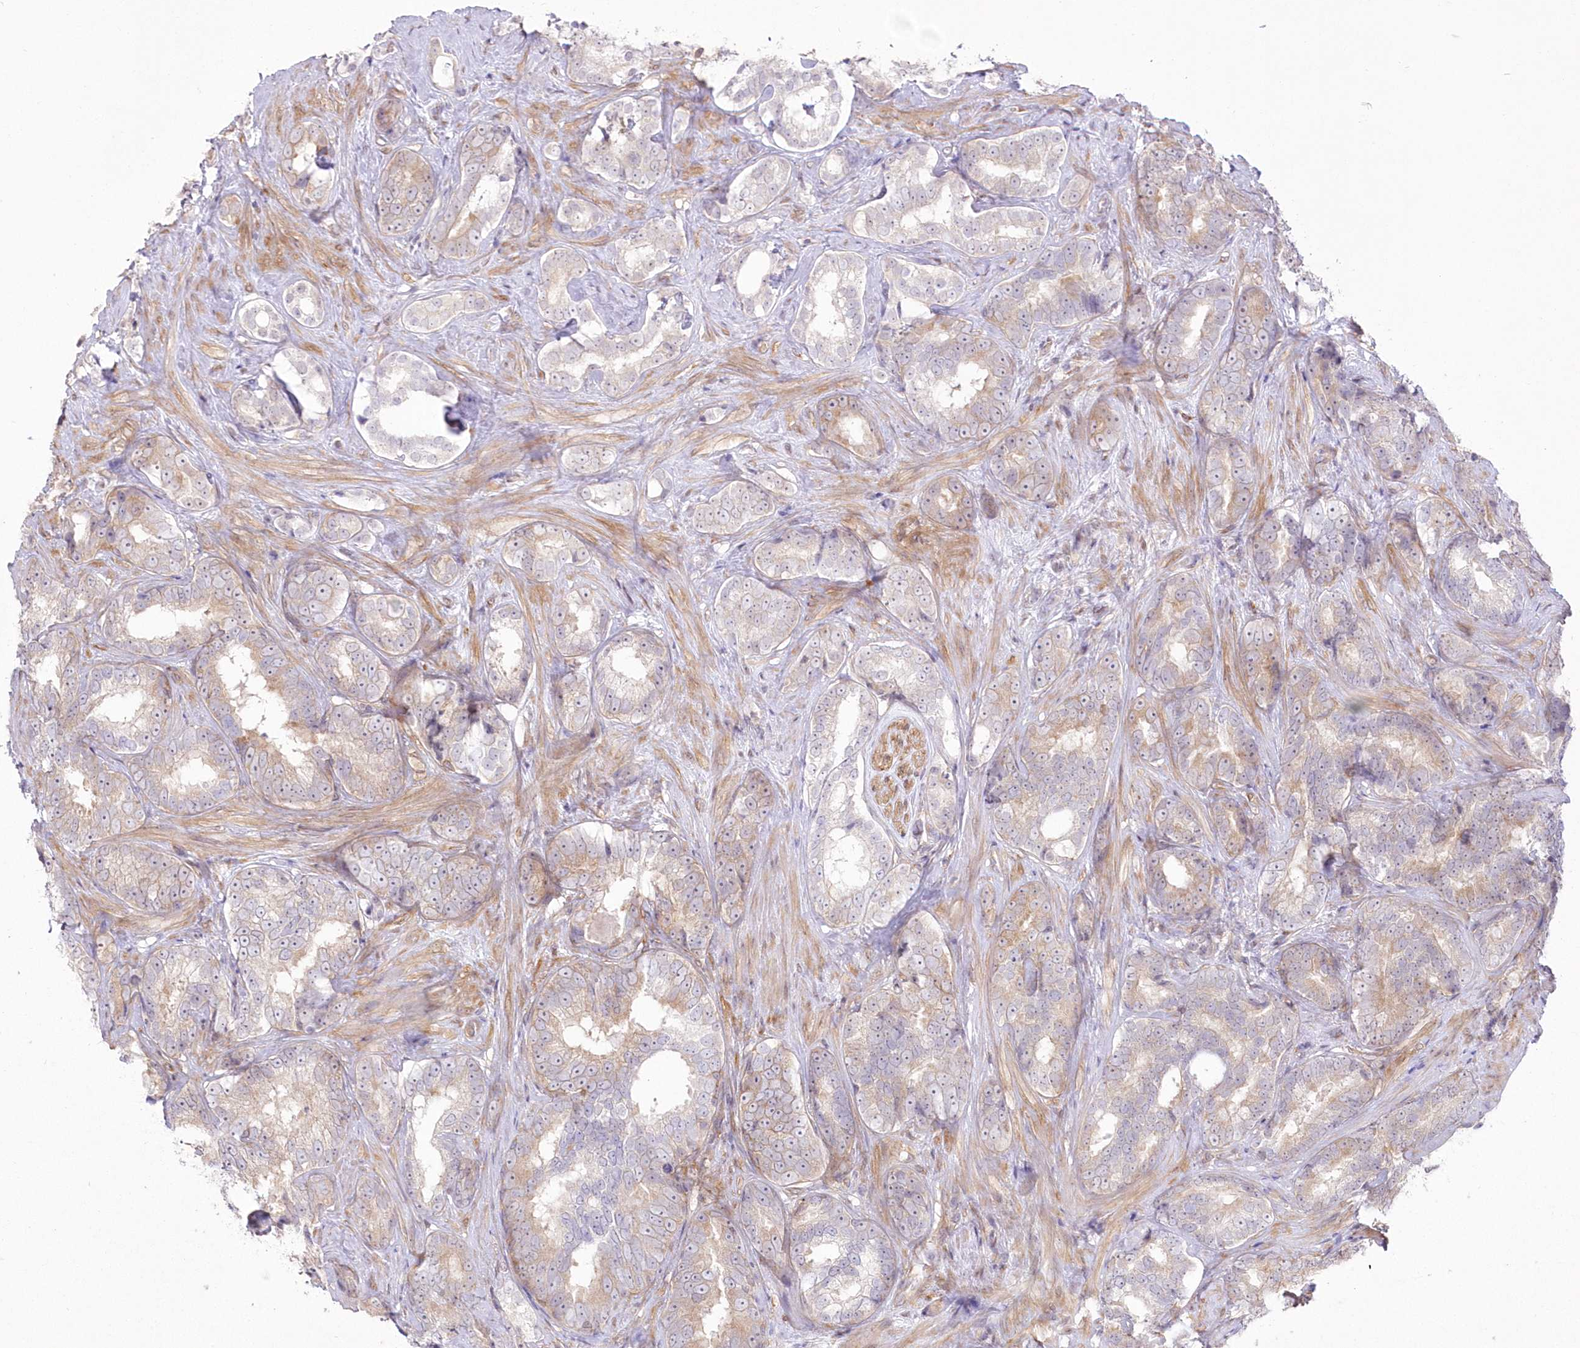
{"staining": {"intensity": "weak", "quantity": "<25%", "location": "cytoplasmic/membranous"}, "tissue": "prostate cancer", "cell_type": "Tumor cells", "image_type": "cancer", "snomed": [{"axis": "morphology", "description": "Adenocarcinoma, High grade"}, {"axis": "topography", "description": "Prostate"}], "caption": "Prostate cancer was stained to show a protein in brown. There is no significant expression in tumor cells. (Stains: DAB immunohistochemistry (IHC) with hematoxylin counter stain, Microscopy: brightfield microscopy at high magnification).", "gene": "SH3PXD2B", "patient": {"sex": "male", "age": 66}}